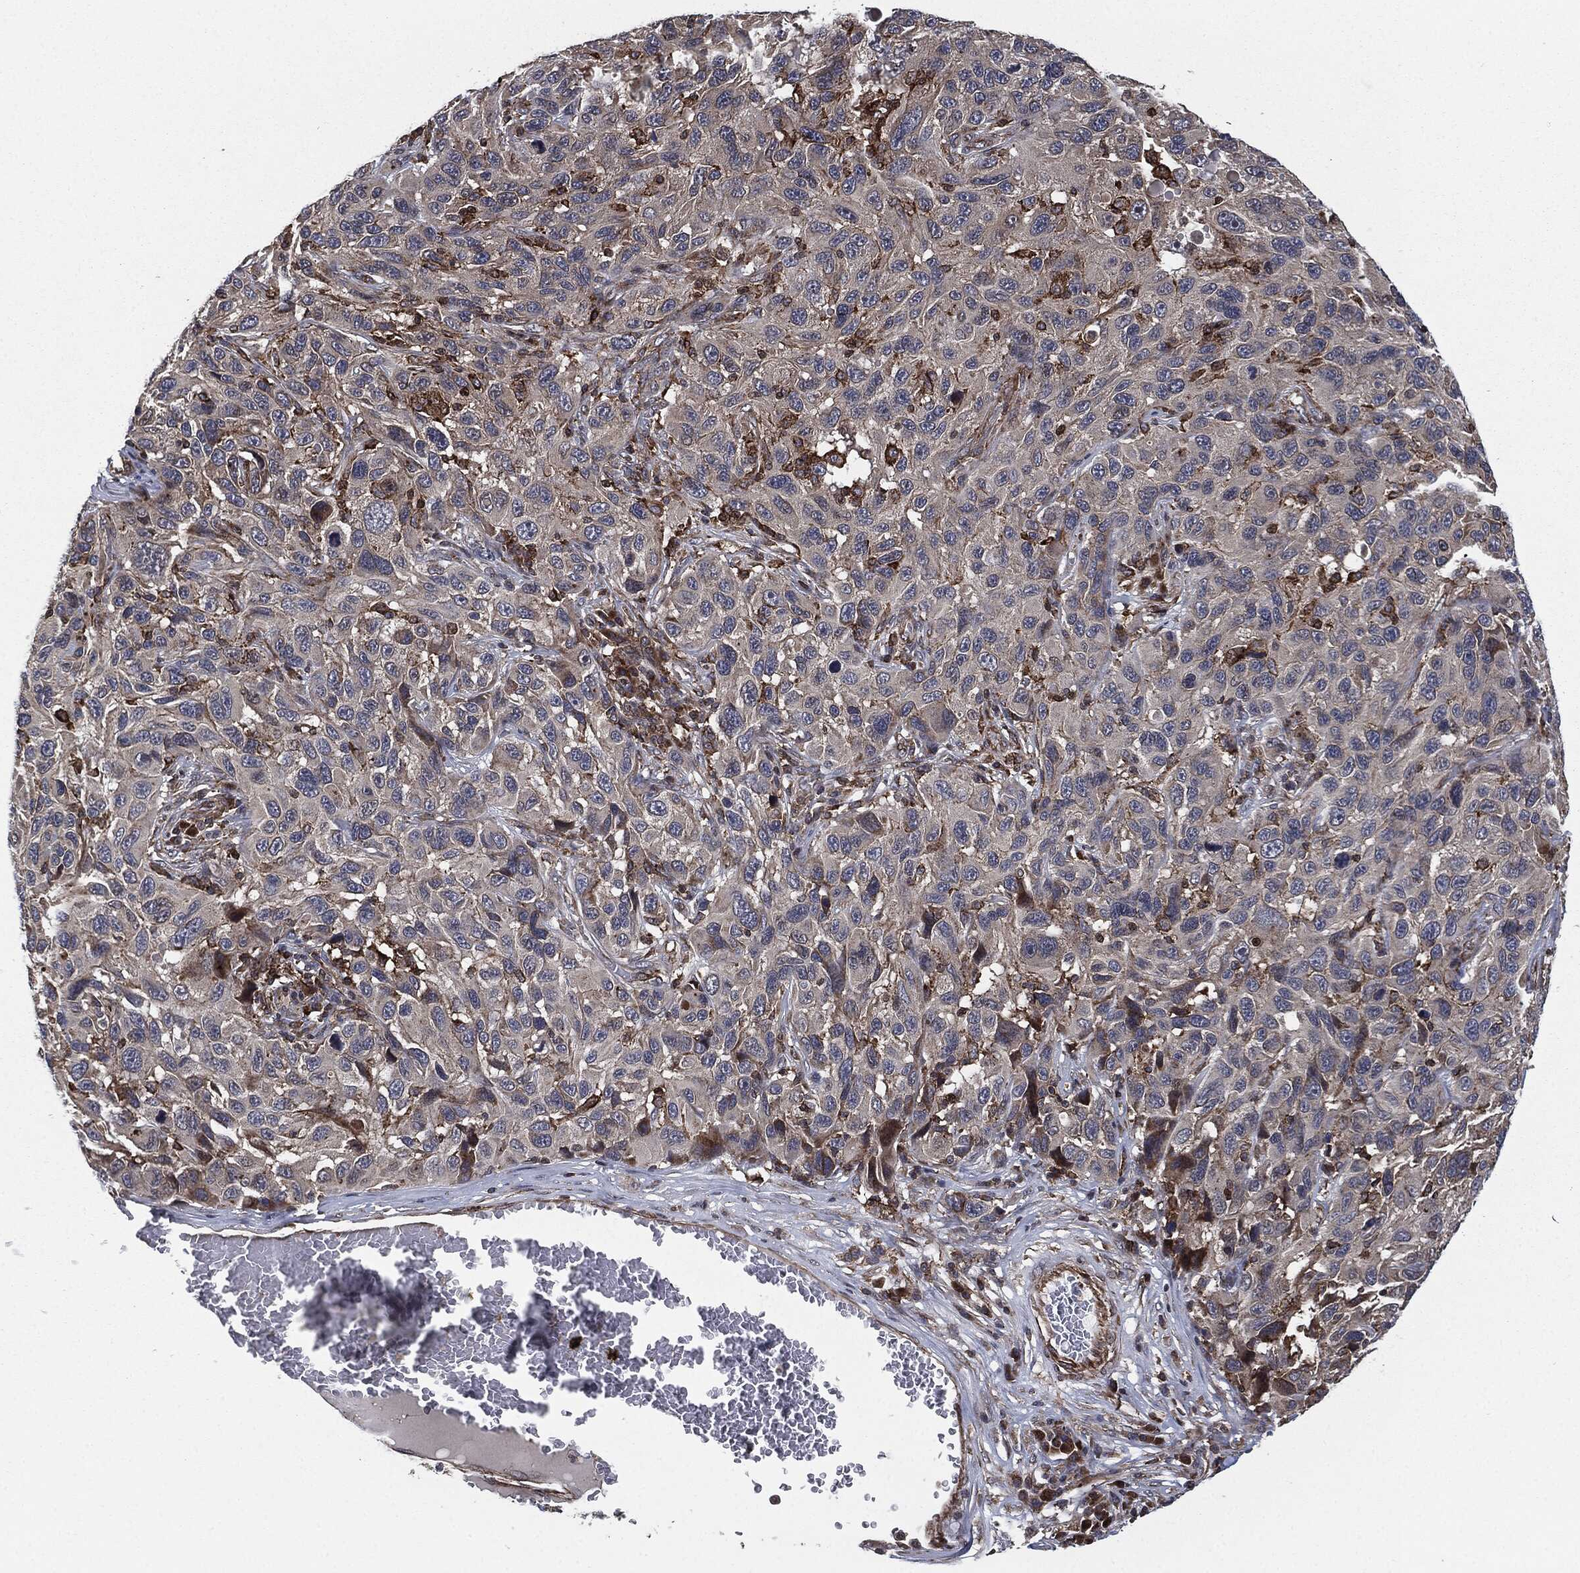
{"staining": {"intensity": "negative", "quantity": "none", "location": "none"}, "tissue": "melanoma", "cell_type": "Tumor cells", "image_type": "cancer", "snomed": [{"axis": "morphology", "description": "Malignant melanoma, NOS"}, {"axis": "topography", "description": "Skin"}], "caption": "Tumor cells are negative for brown protein staining in melanoma.", "gene": "UBR1", "patient": {"sex": "male", "age": 53}}